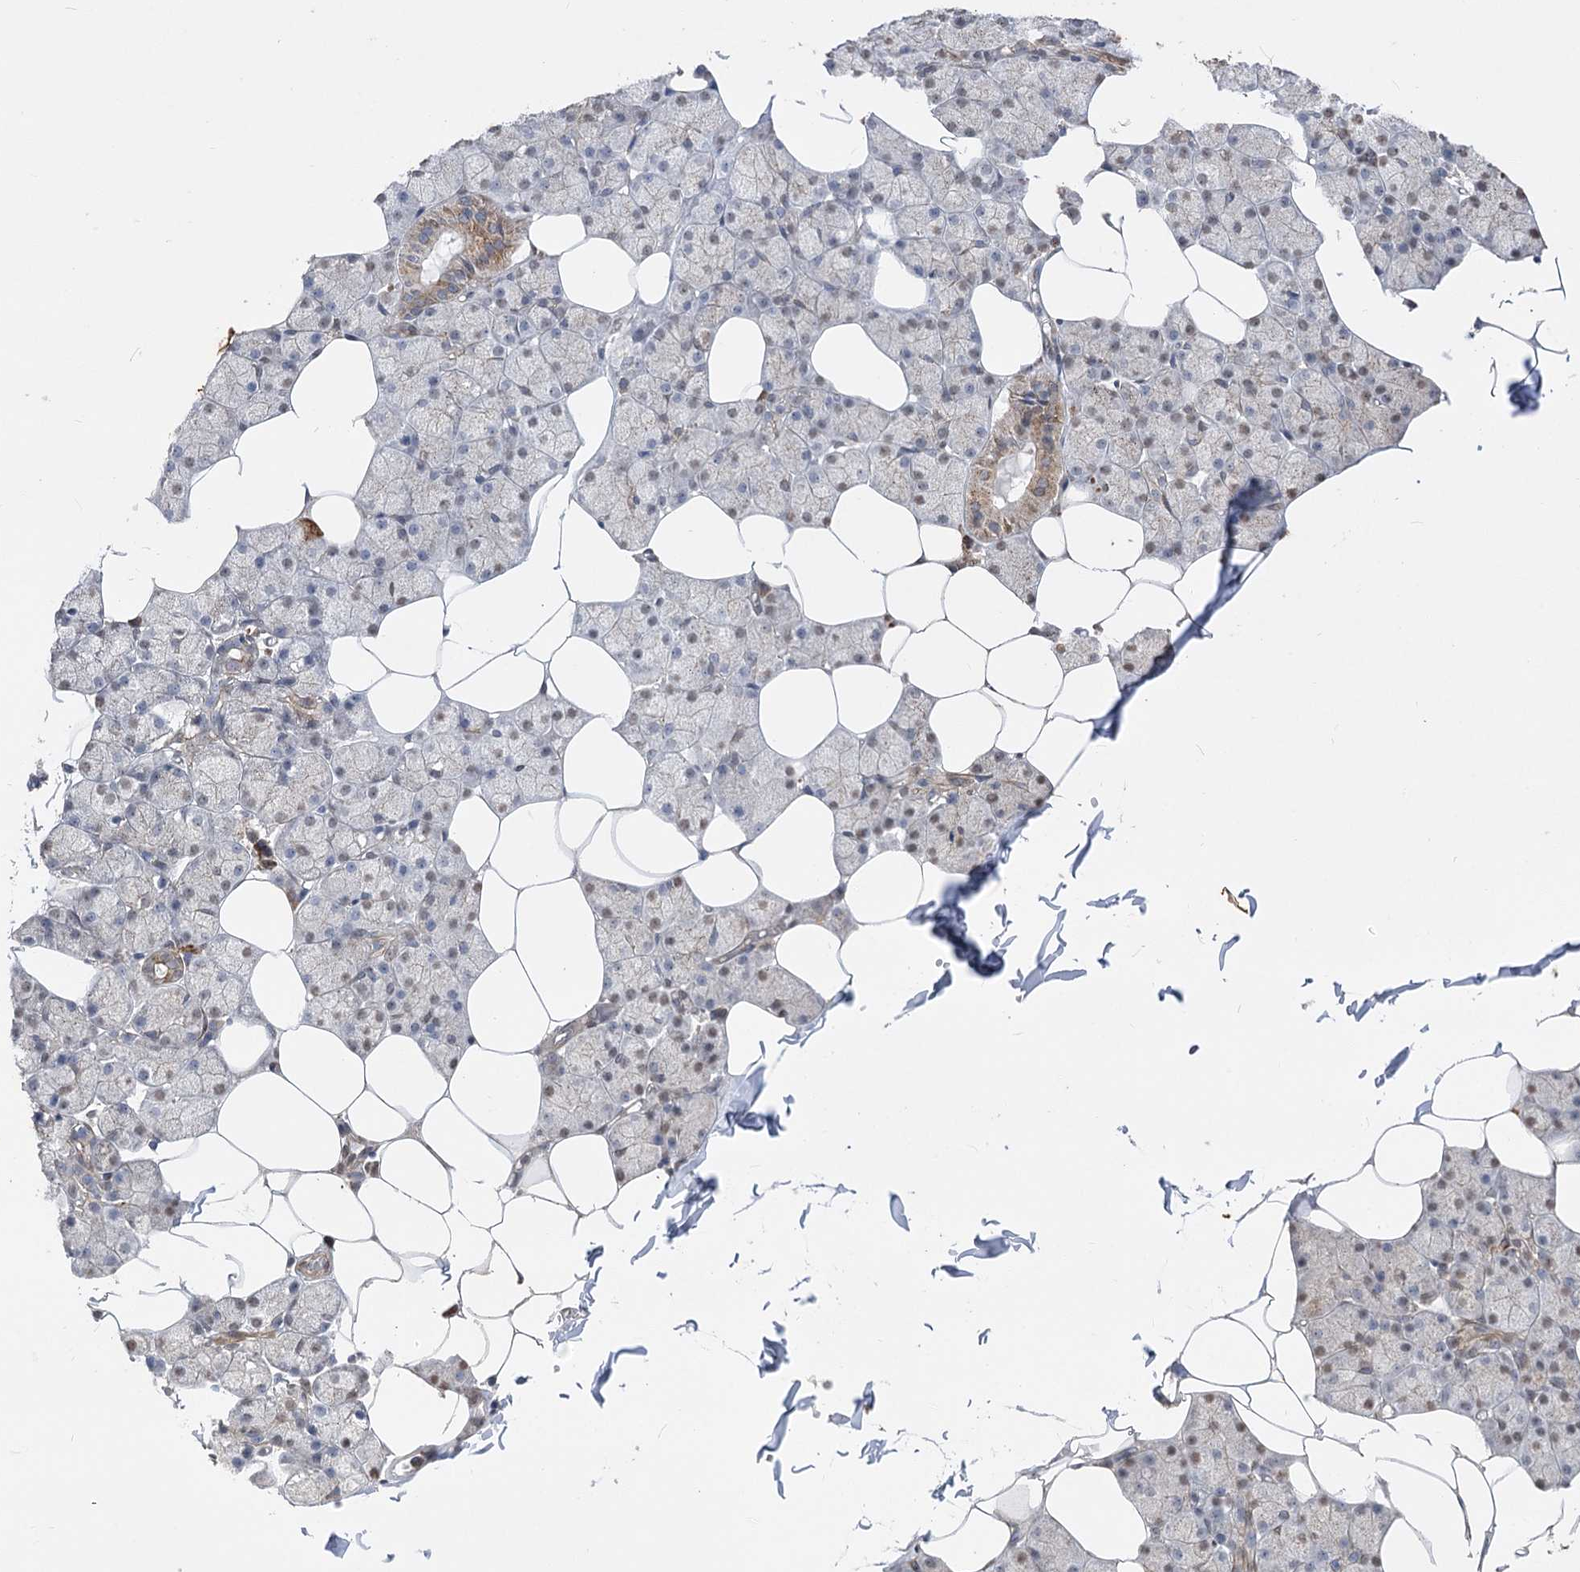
{"staining": {"intensity": "moderate", "quantity": "<25%", "location": "cytoplasmic/membranous"}, "tissue": "salivary gland", "cell_type": "Glandular cells", "image_type": "normal", "snomed": [{"axis": "morphology", "description": "Normal tissue, NOS"}, {"axis": "topography", "description": "Salivary gland"}], "caption": "Protein staining displays moderate cytoplasmic/membranous staining in about <25% of glandular cells in benign salivary gland. (Stains: DAB in brown, nuclei in blue, Microscopy: brightfield microscopy at high magnification).", "gene": "ZSCAN23", "patient": {"sex": "male", "age": 62}}